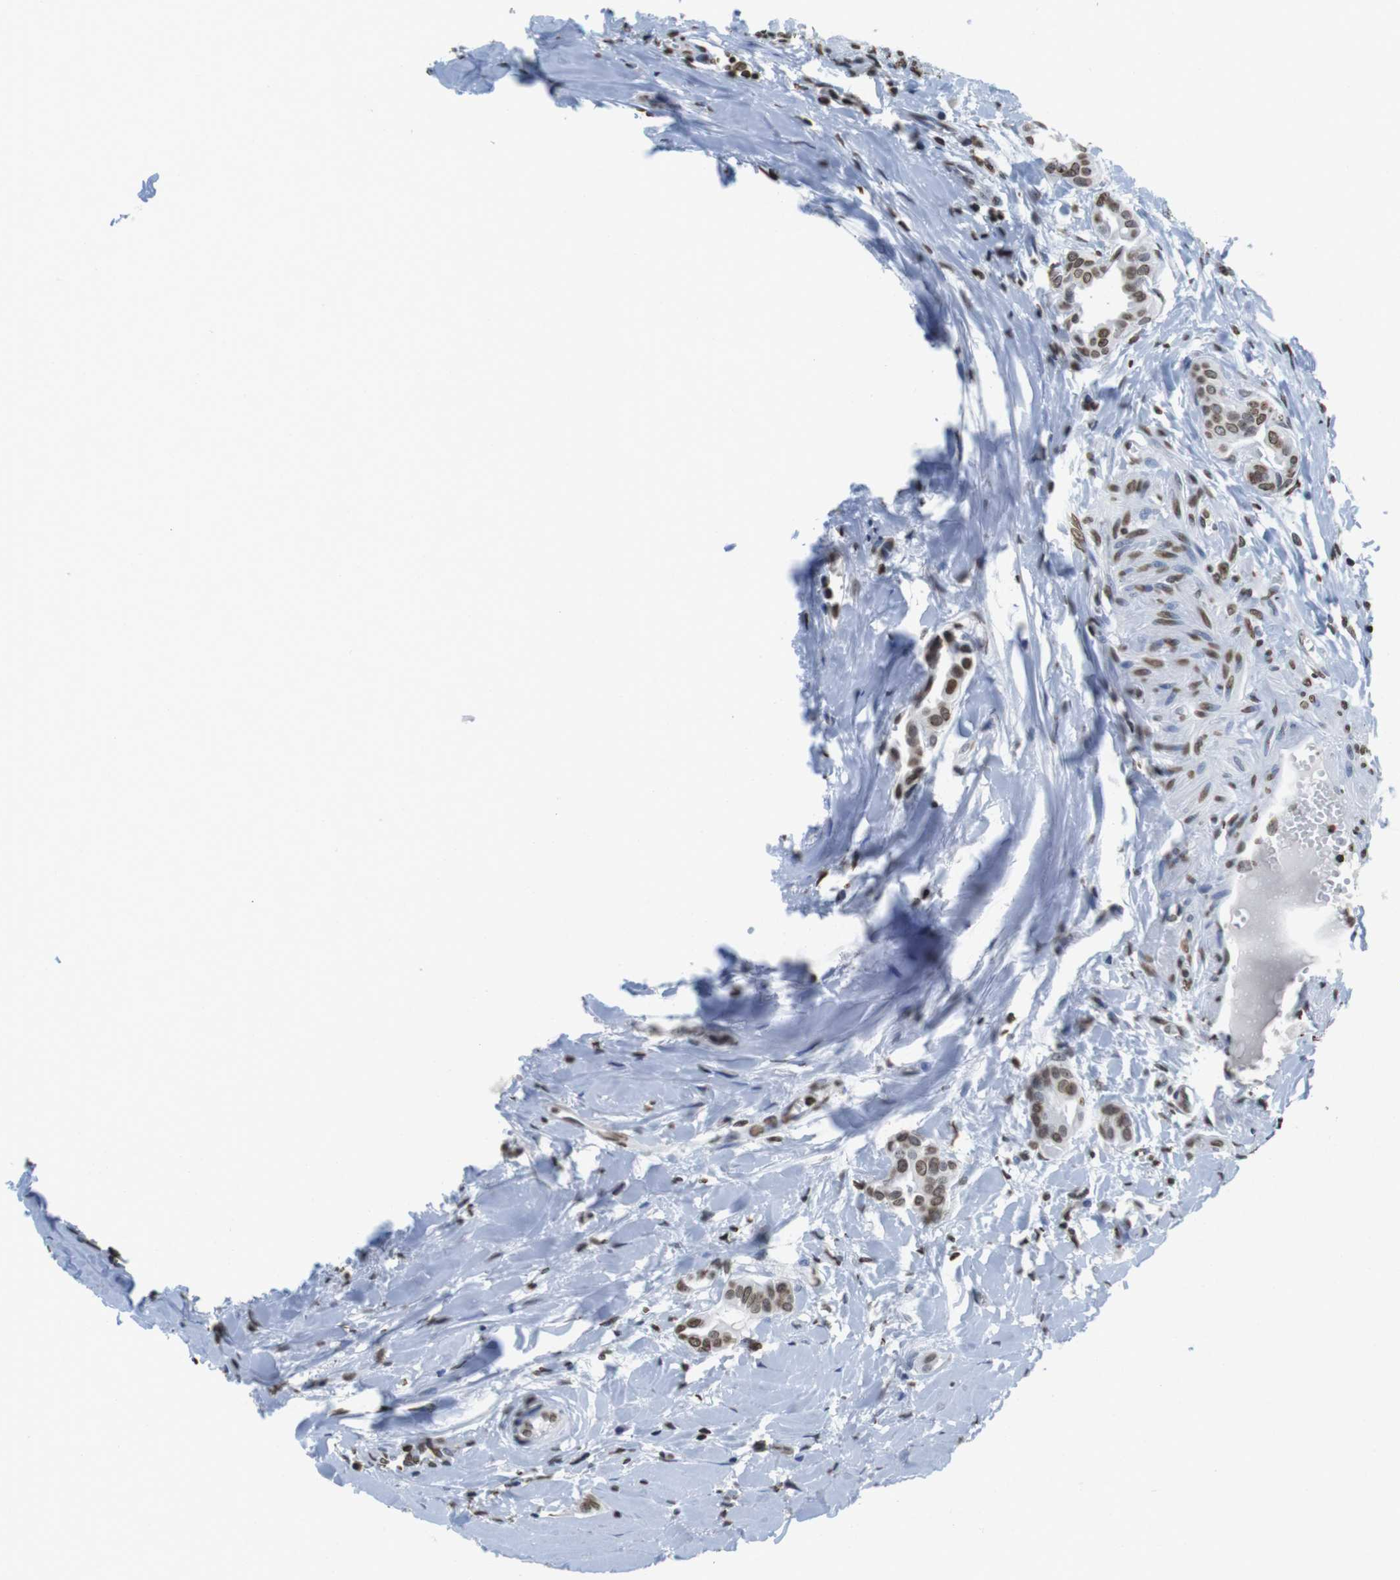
{"staining": {"intensity": "moderate", "quantity": ">75%", "location": "nuclear"}, "tissue": "head and neck cancer", "cell_type": "Tumor cells", "image_type": "cancer", "snomed": [{"axis": "morphology", "description": "Adenocarcinoma, NOS"}, {"axis": "topography", "description": "Salivary gland"}, {"axis": "topography", "description": "Head-Neck"}], "caption": "Tumor cells demonstrate moderate nuclear staining in about >75% of cells in adenocarcinoma (head and neck).", "gene": "BSX", "patient": {"sex": "female", "age": 59}}